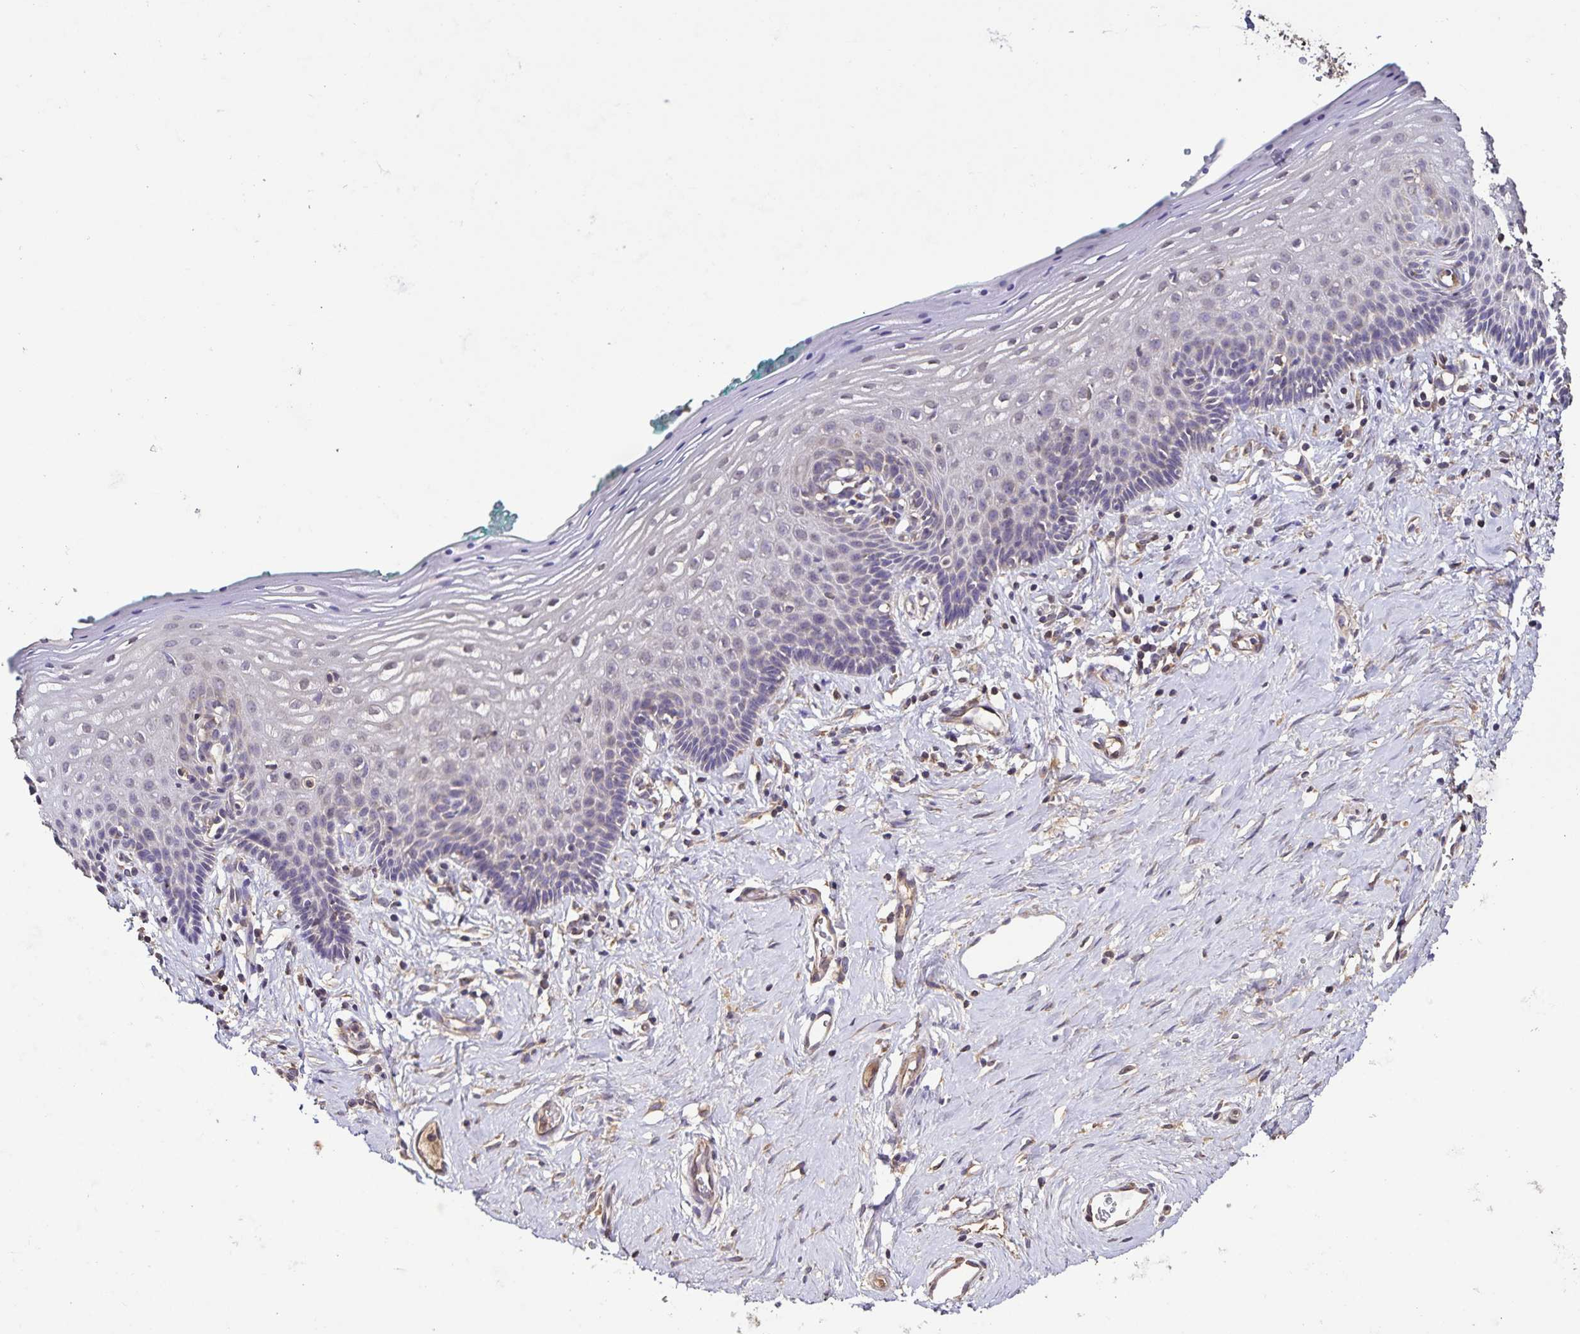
{"staining": {"intensity": "negative", "quantity": "none", "location": "none"}, "tissue": "vagina", "cell_type": "Squamous epithelial cells", "image_type": "normal", "snomed": [{"axis": "morphology", "description": "Normal tissue, NOS"}, {"axis": "topography", "description": "Vagina"}], "caption": "Immunohistochemistry (IHC) of normal vagina reveals no expression in squamous epithelial cells. Brightfield microscopy of immunohistochemistry (IHC) stained with DAB (brown) and hematoxylin (blue), captured at high magnification.", "gene": "MAN1A1", "patient": {"sex": "female", "age": 42}}